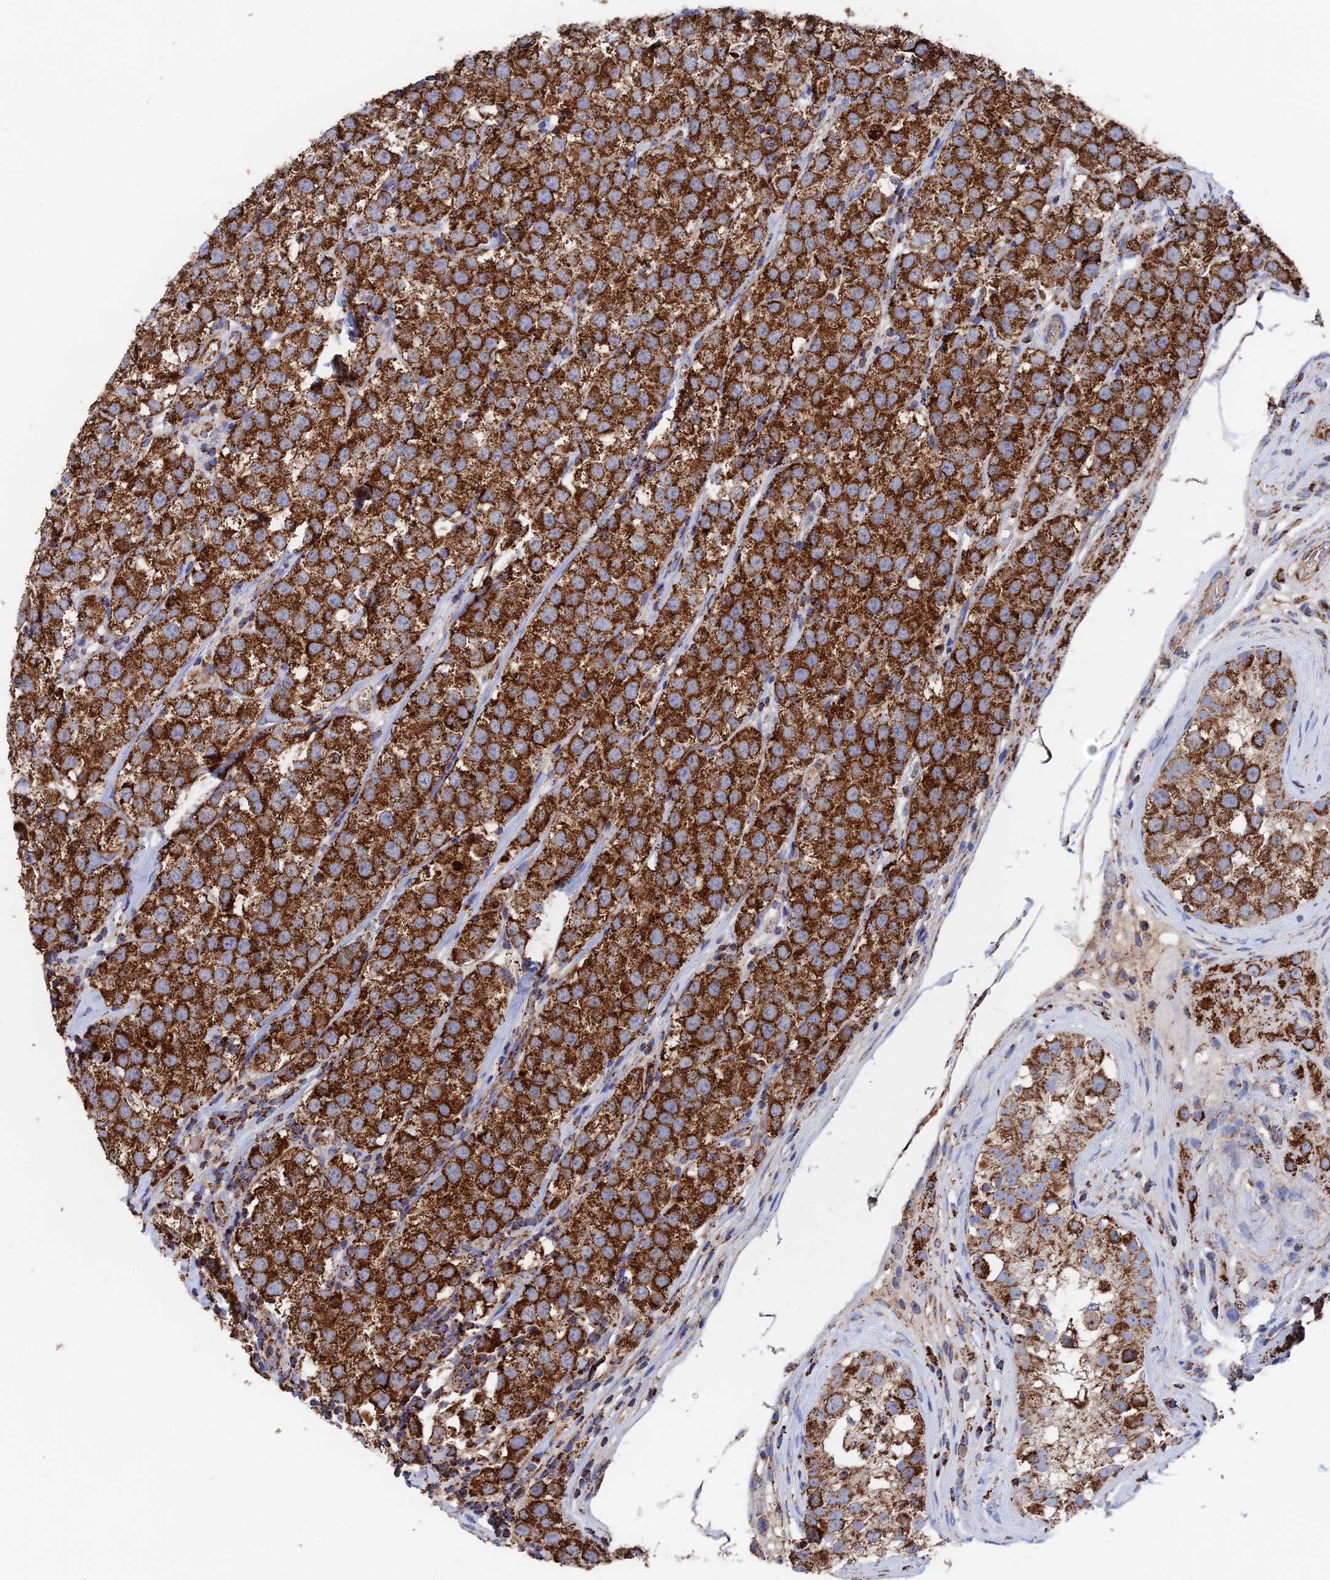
{"staining": {"intensity": "strong", "quantity": ">75%", "location": "cytoplasmic/membranous"}, "tissue": "testis cancer", "cell_type": "Tumor cells", "image_type": "cancer", "snomed": [{"axis": "morphology", "description": "Seminoma, NOS"}, {"axis": "topography", "description": "Testis"}], "caption": "There is high levels of strong cytoplasmic/membranous staining in tumor cells of seminoma (testis), as demonstrated by immunohistochemical staining (brown color).", "gene": "HAUS8", "patient": {"sex": "male", "age": 34}}